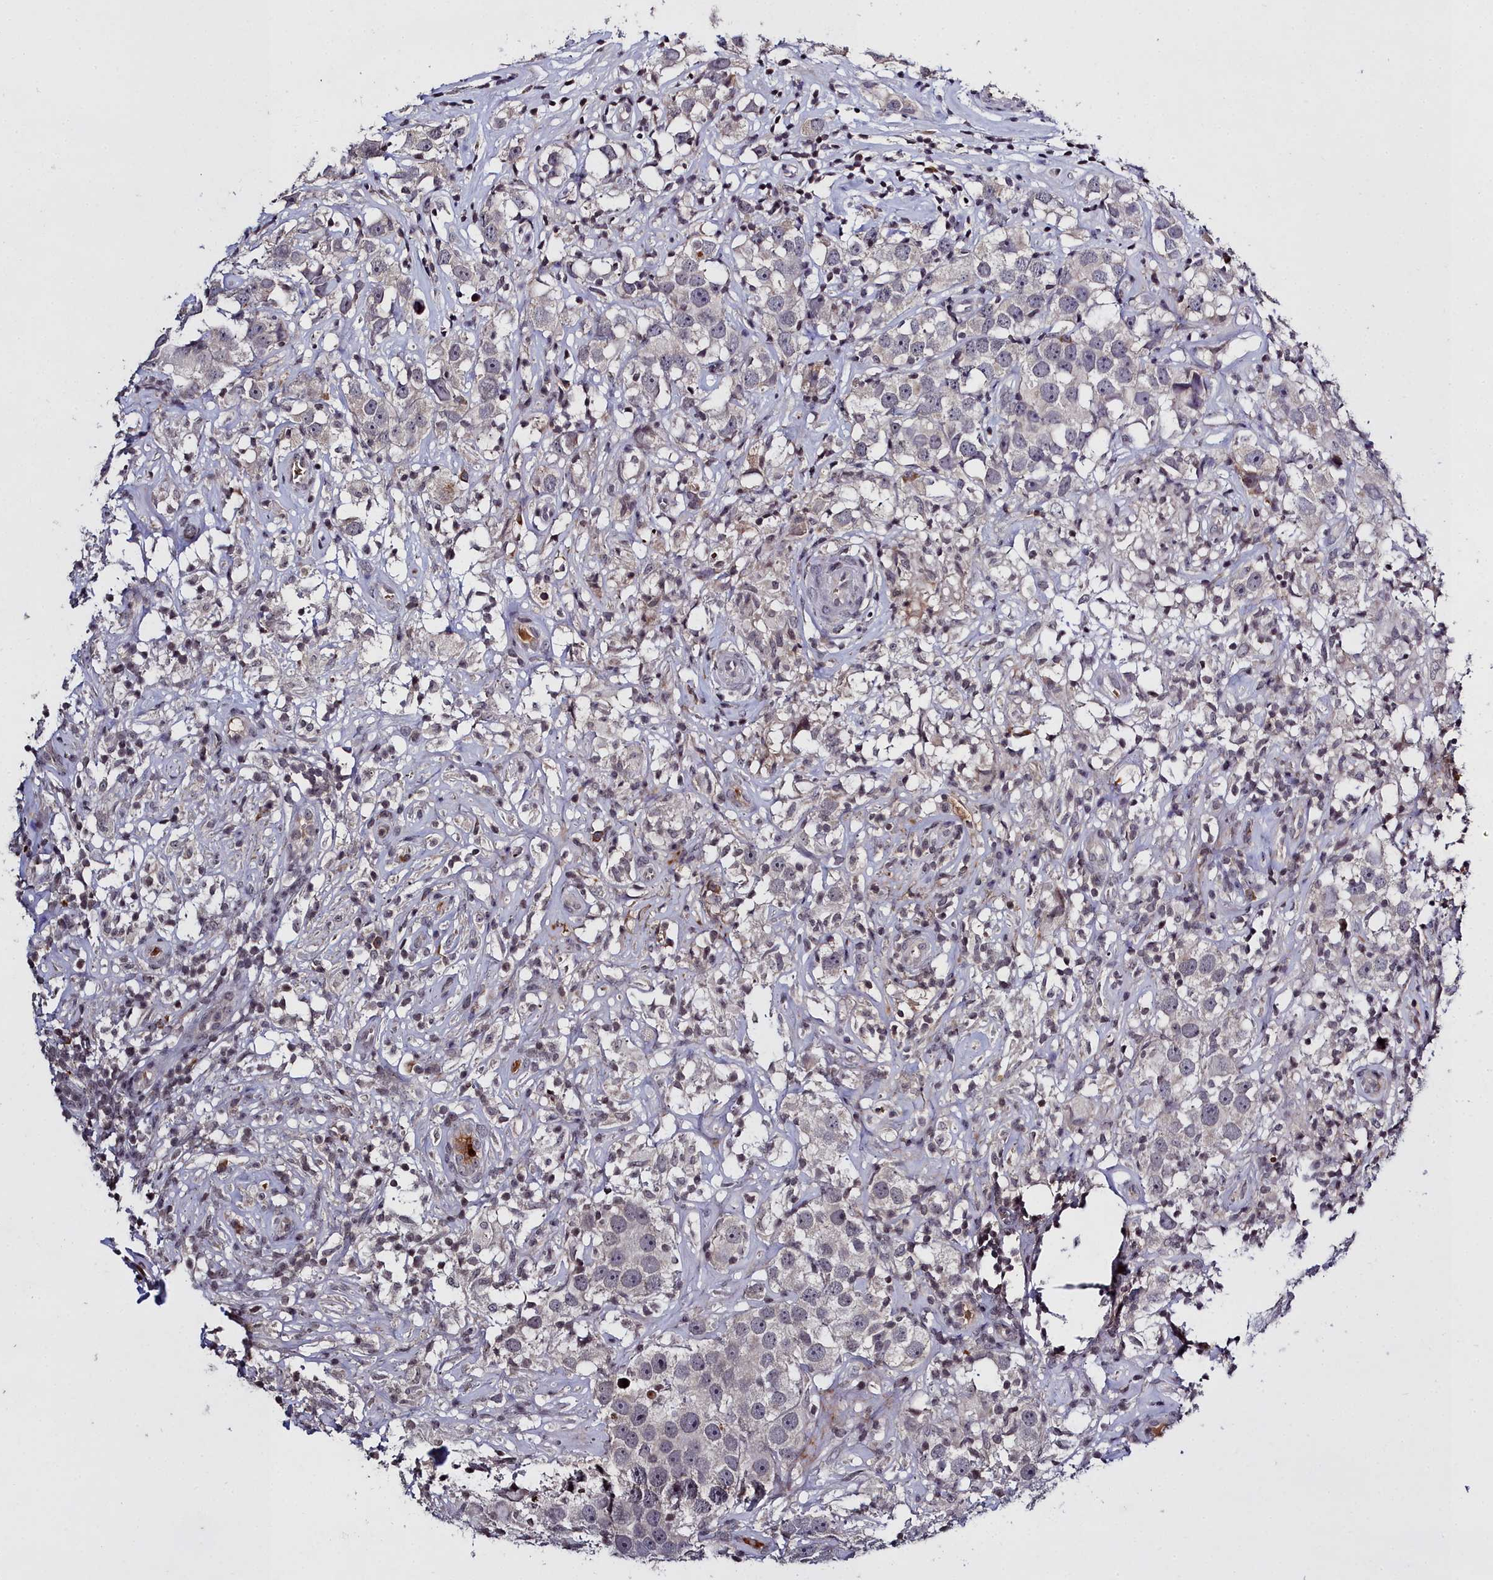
{"staining": {"intensity": "negative", "quantity": "none", "location": "none"}, "tissue": "testis cancer", "cell_type": "Tumor cells", "image_type": "cancer", "snomed": [{"axis": "morphology", "description": "Seminoma, NOS"}, {"axis": "topography", "description": "Testis"}], "caption": "The histopathology image demonstrates no staining of tumor cells in testis cancer. Brightfield microscopy of IHC stained with DAB (3,3'-diaminobenzidine) (brown) and hematoxylin (blue), captured at high magnification.", "gene": "FZD4", "patient": {"sex": "male", "age": 49}}